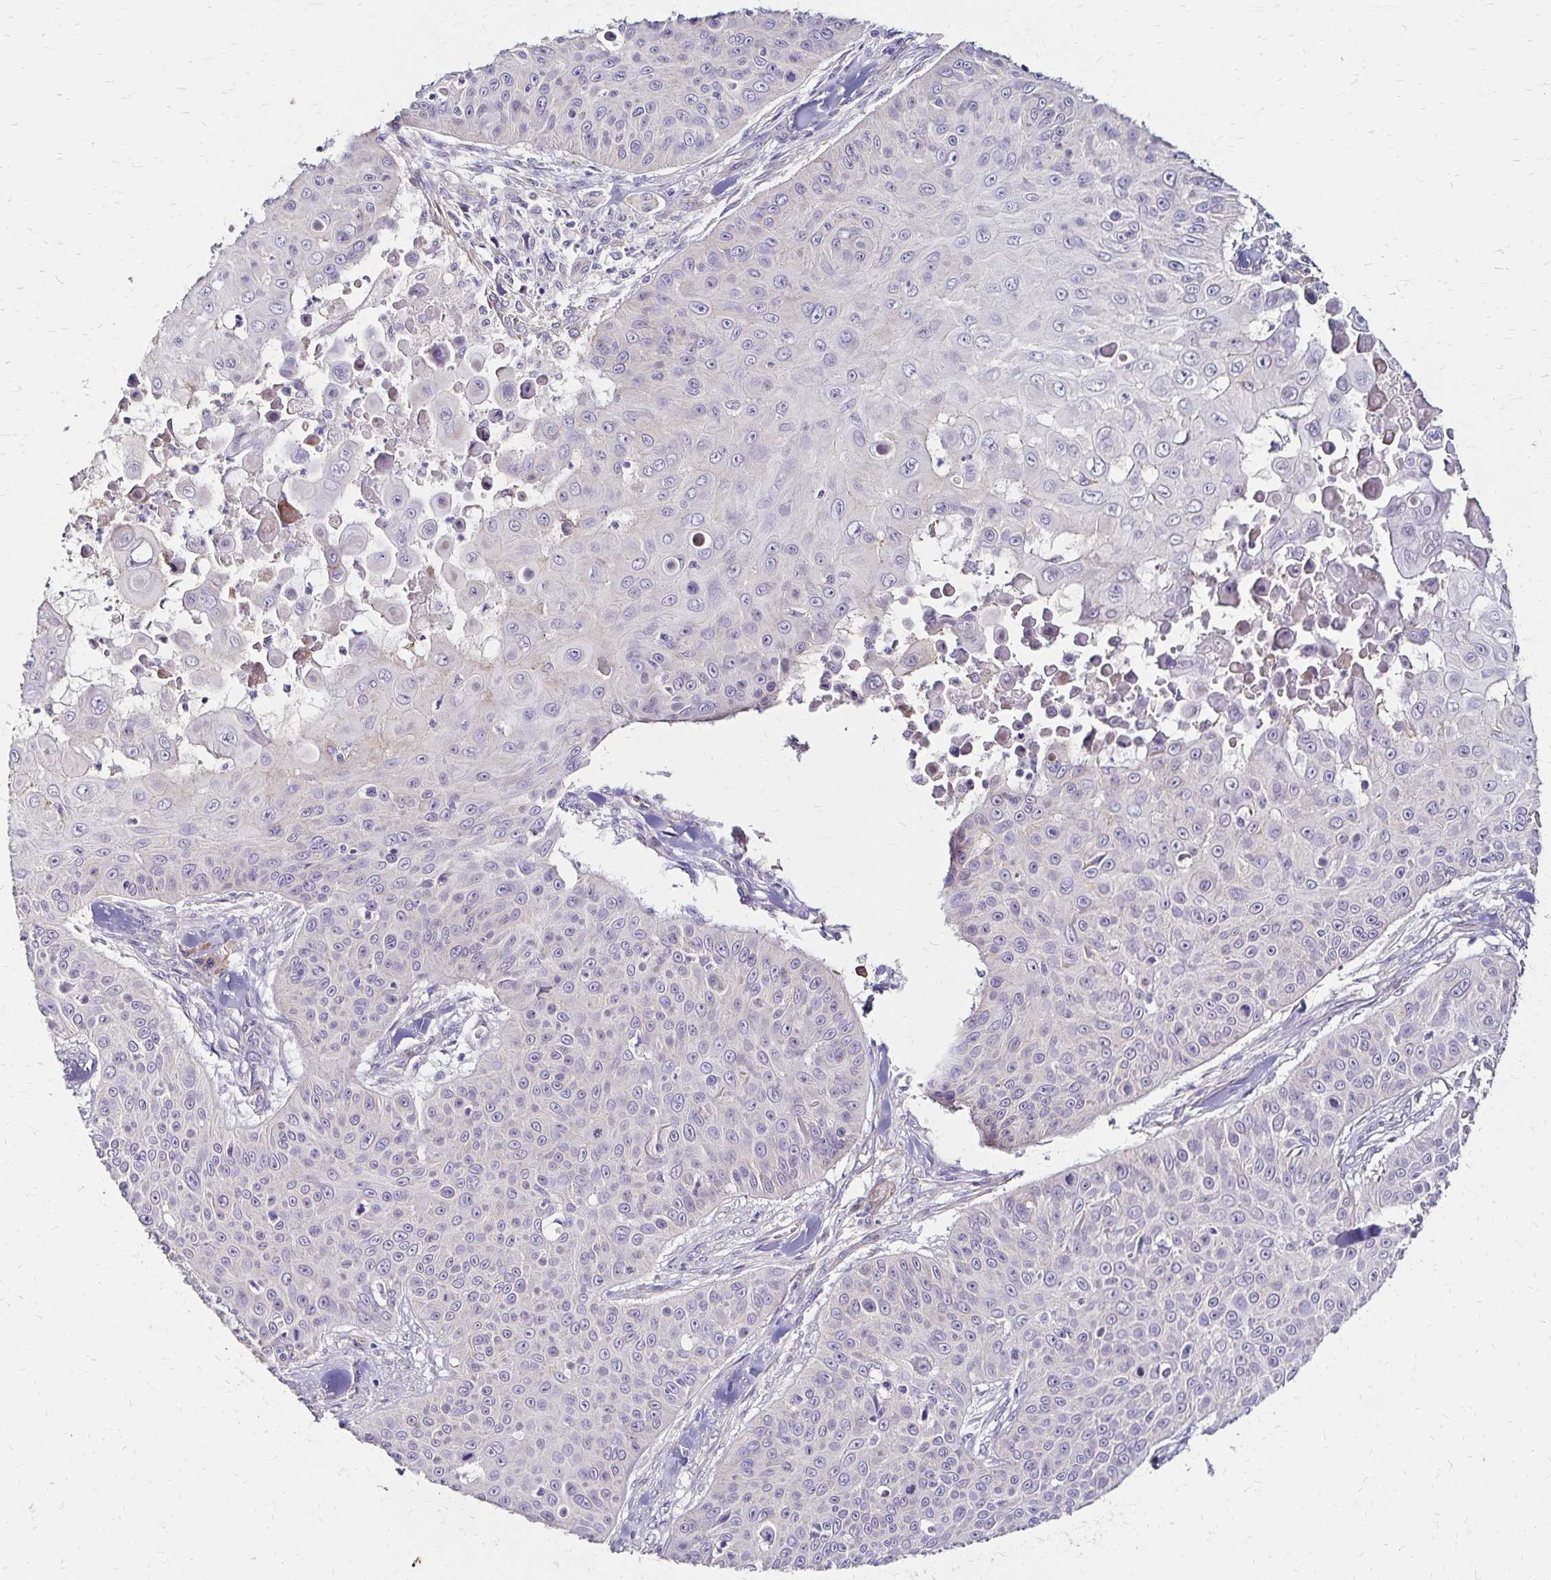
{"staining": {"intensity": "negative", "quantity": "none", "location": "none"}, "tissue": "skin cancer", "cell_type": "Tumor cells", "image_type": "cancer", "snomed": [{"axis": "morphology", "description": "Squamous cell carcinoma, NOS"}, {"axis": "topography", "description": "Skin"}], "caption": "This is a image of IHC staining of skin cancer (squamous cell carcinoma), which shows no staining in tumor cells. (DAB immunohistochemistry with hematoxylin counter stain).", "gene": "PRIMA1", "patient": {"sex": "male", "age": 82}}